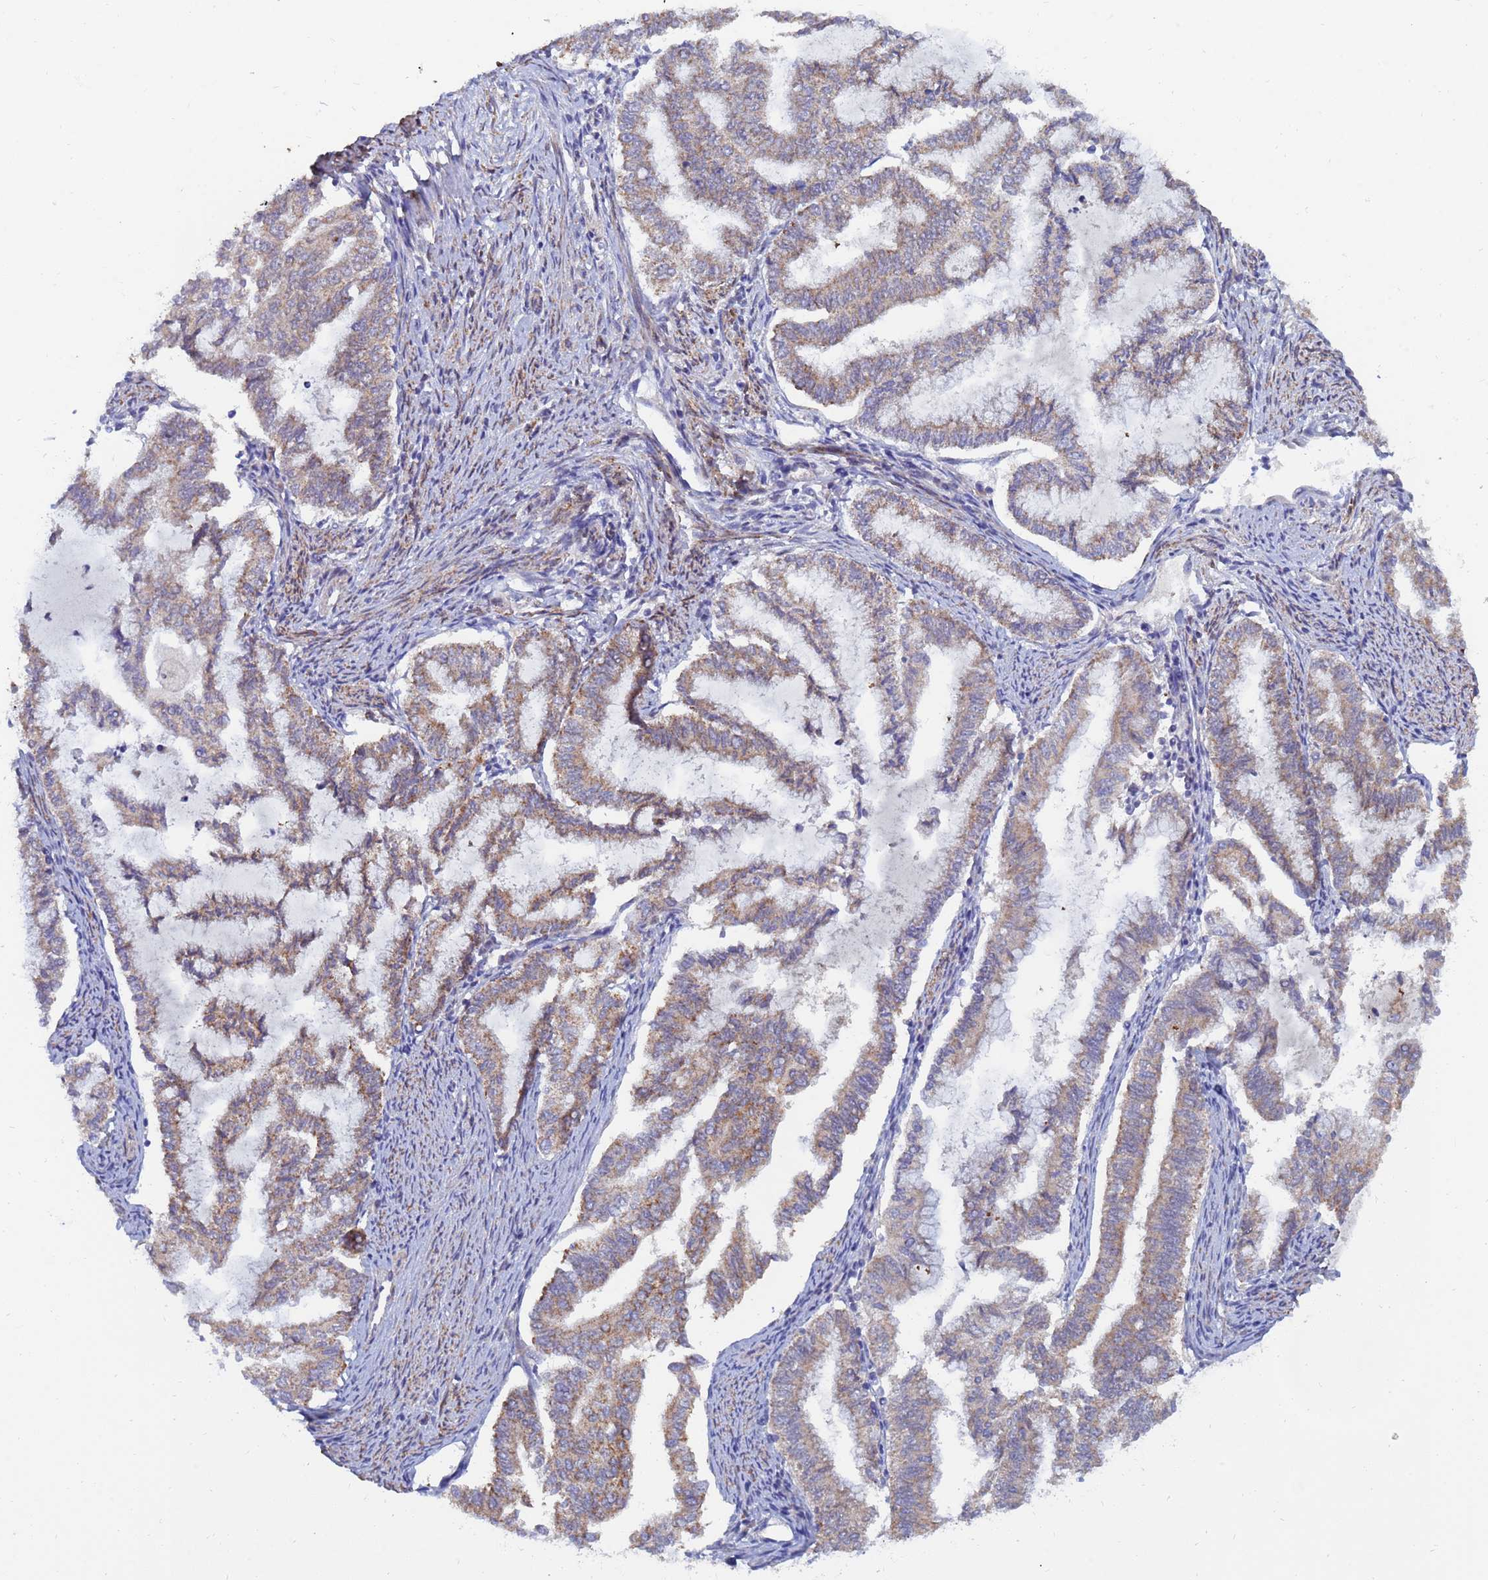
{"staining": {"intensity": "moderate", "quantity": ">75%", "location": "cytoplasmic/membranous"}, "tissue": "endometrial cancer", "cell_type": "Tumor cells", "image_type": "cancer", "snomed": [{"axis": "morphology", "description": "Adenocarcinoma, NOS"}, {"axis": "topography", "description": "Endometrium"}], "caption": "A photomicrograph of endometrial adenocarcinoma stained for a protein demonstrates moderate cytoplasmic/membranous brown staining in tumor cells.", "gene": "SDR39U1", "patient": {"sex": "female", "age": 79}}